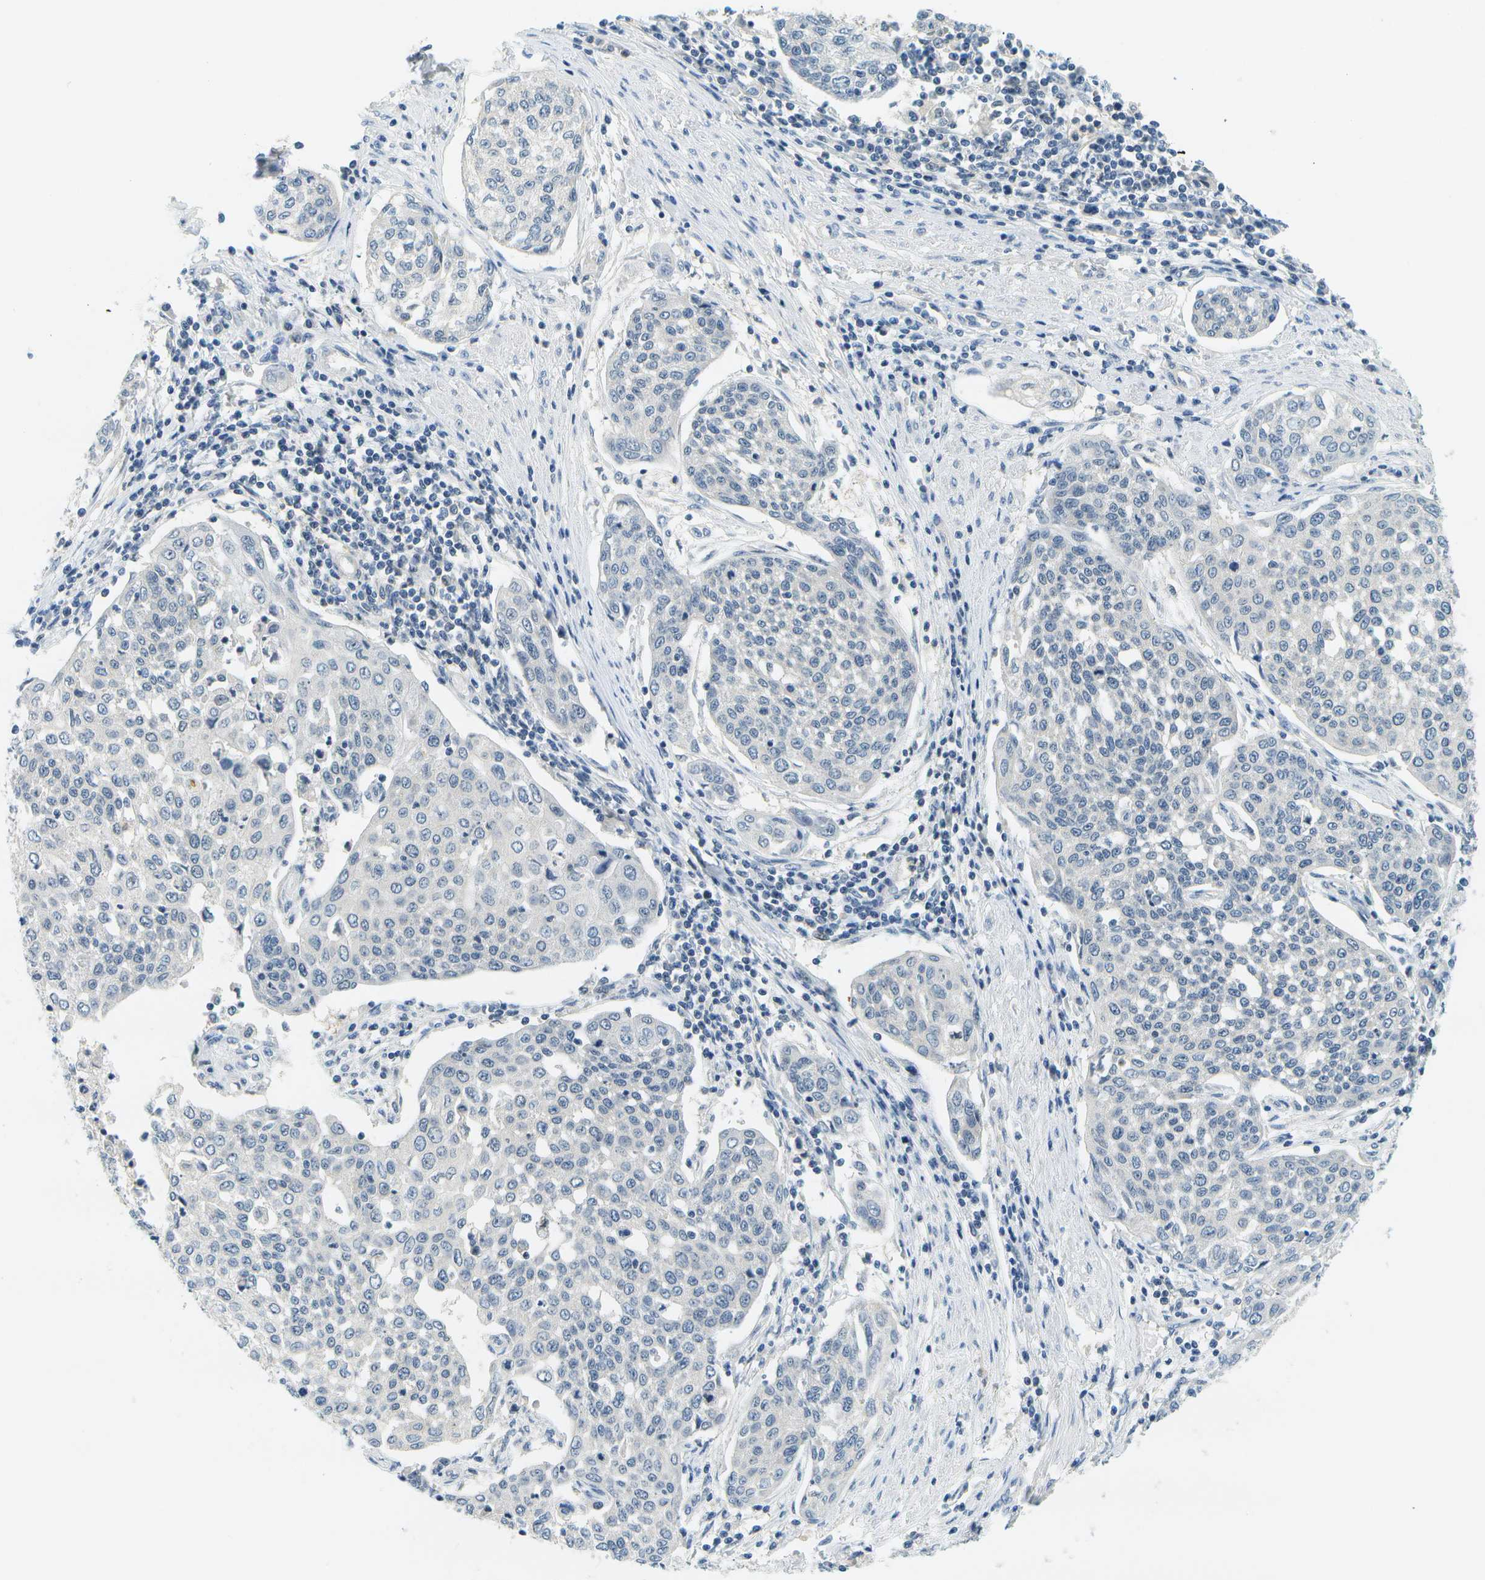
{"staining": {"intensity": "negative", "quantity": "none", "location": "none"}, "tissue": "cervical cancer", "cell_type": "Tumor cells", "image_type": "cancer", "snomed": [{"axis": "morphology", "description": "Squamous cell carcinoma, NOS"}, {"axis": "topography", "description": "Cervix"}], "caption": "Micrograph shows no significant protein expression in tumor cells of squamous cell carcinoma (cervical). (DAB IHC visualized using brightfield microscopy, high magnification).", "gene": "RASGRP2", "patient": {"sex": "female", "age": 34}}